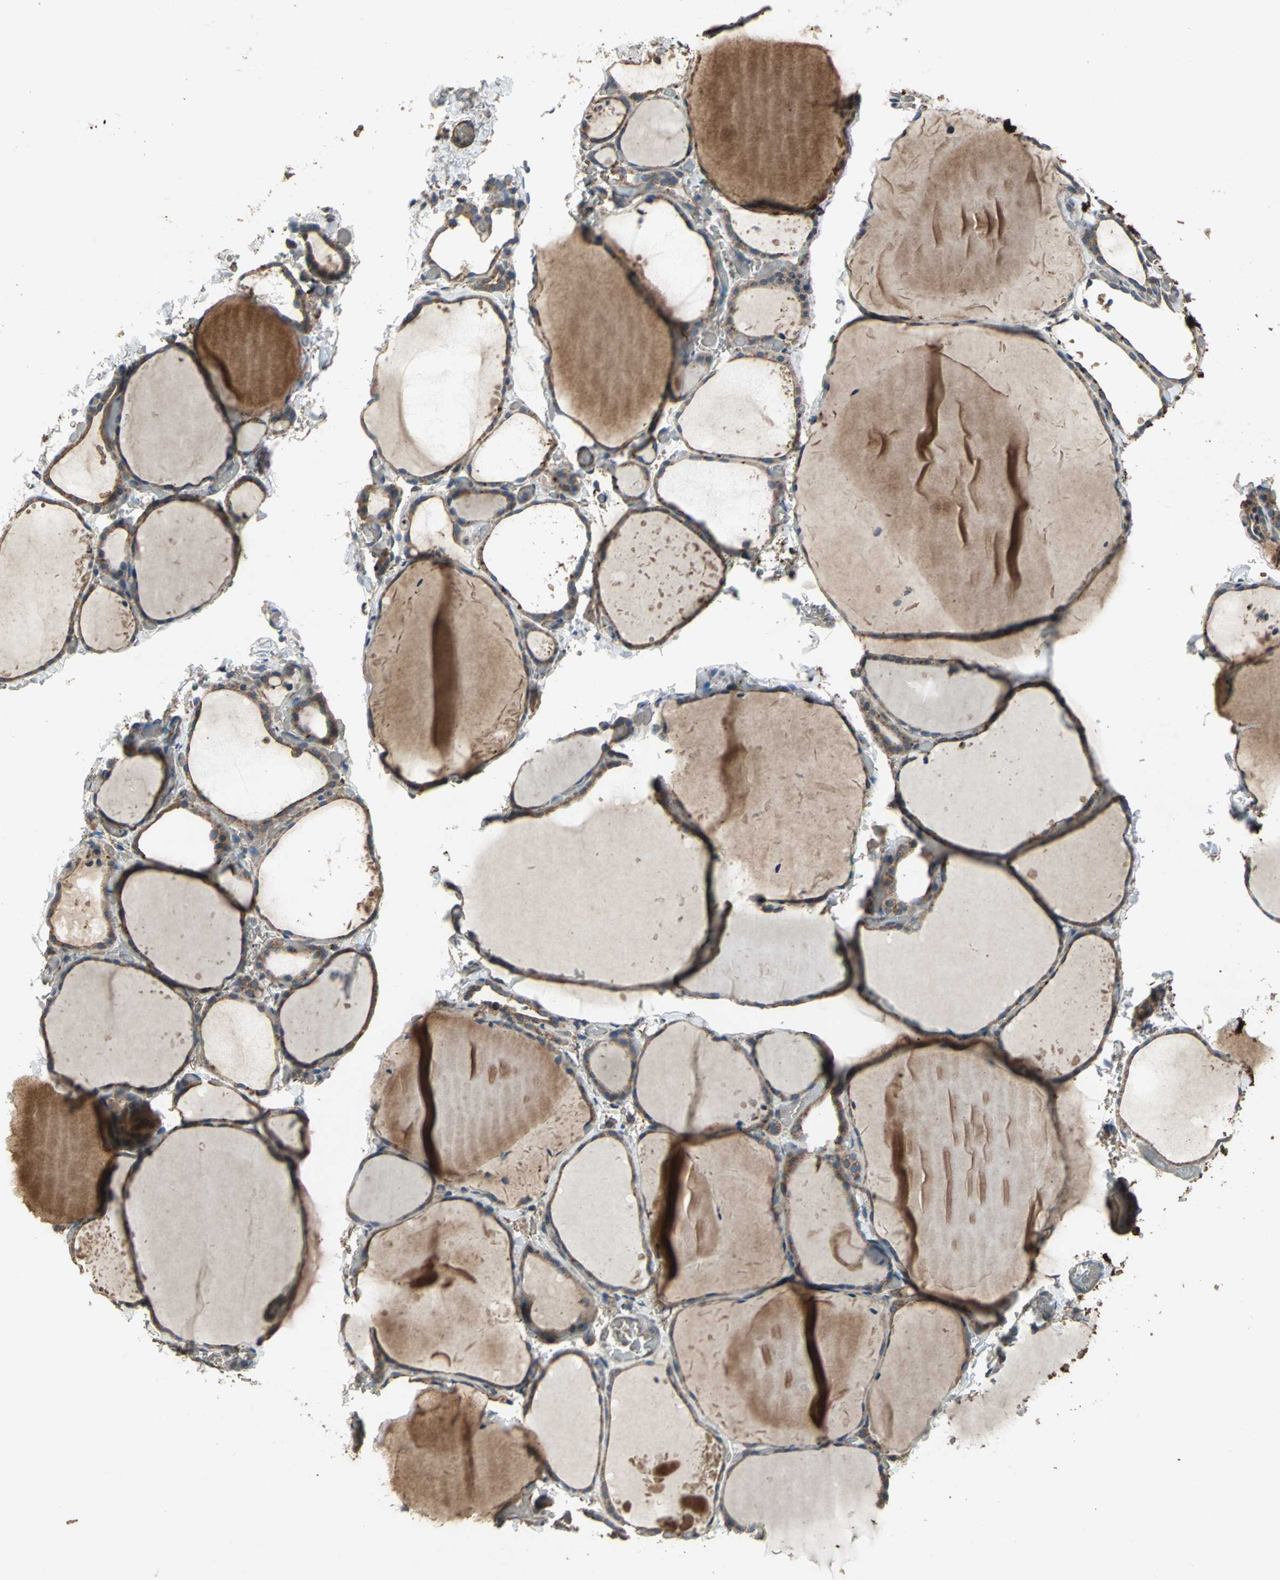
{"staining": {"intensity": "strong", "quantity": "25%-75%", "location": "cytoplasmic/membranous"}, "tissue": "thyroid gland", "cell_type": "Glandular cells", "image_type": "normal", "snomed": [{"axis": "morphology", "description": "Normal tissue, NOS"}, {"axis": "topography", "description": "Thyroid gland"}], "caption": "Protein analysis of benign thyroid gland exhibits strong cytoplasmic/membranous positivity in about 25%-75% of glandular cells.", "gene": "POLRMT", "patient": {"sex": "female", "age": 22}}